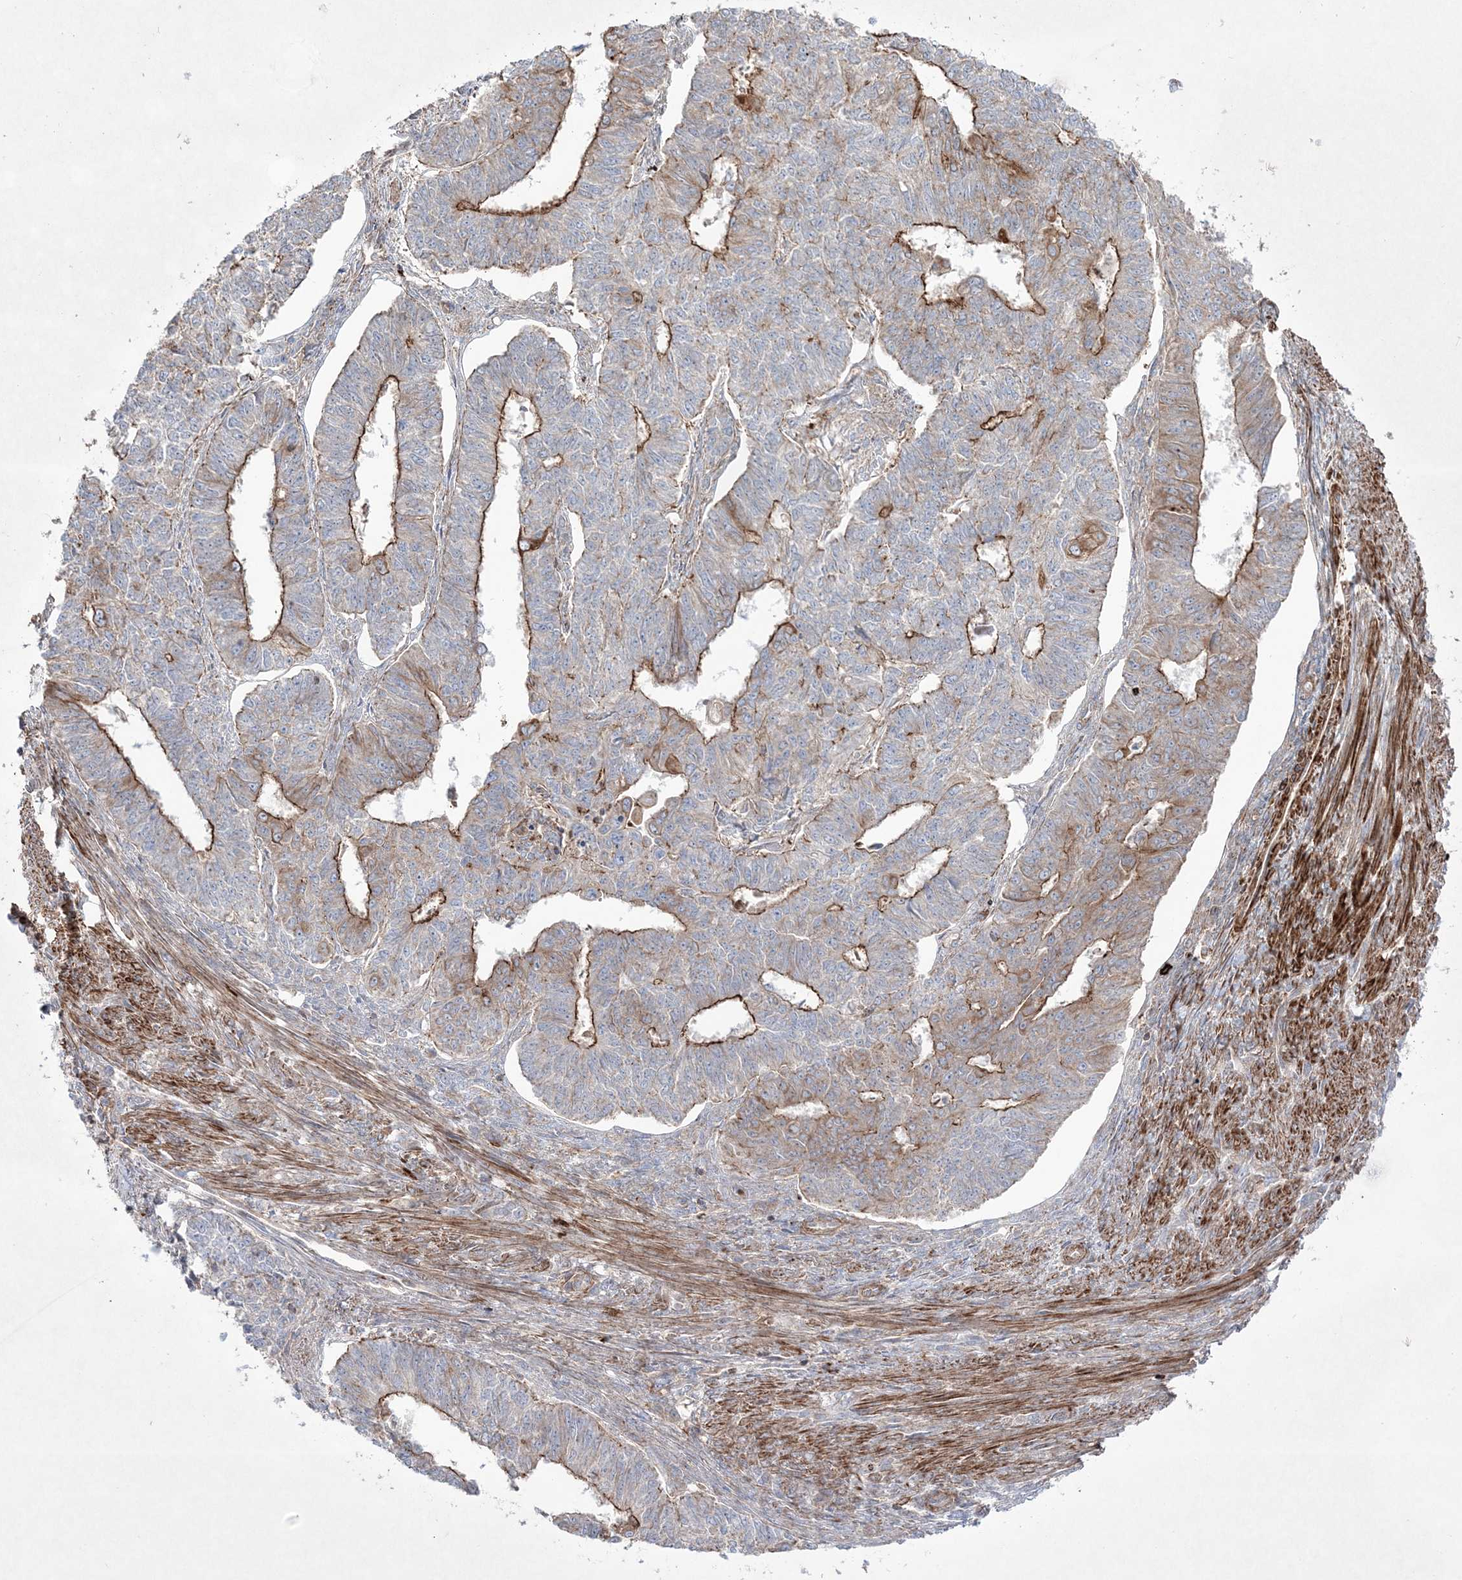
{"staining": {"intensity": "moderate", "quantity": "25%-75%", "location": "cytoplasmic/membranous"}, "tissue": "endometrial cancer", "cell_type": "Tumor cells", "image_type": "cancer", "snomed": [{"axis": "morphology", "description": "Adenocarcinoma, NOS"}, {"axis": "topography", "description": "Endometrium"}], "caption": "About 25%-75% of tumor cells in human endometrial adenocarcinoma exhibit moderate cytoplasmic/membranous protein expression as visualized by brown immunohistochemical staining.", "gene": "RICTOR", "patient": {"sex": "female", "age": 32}}